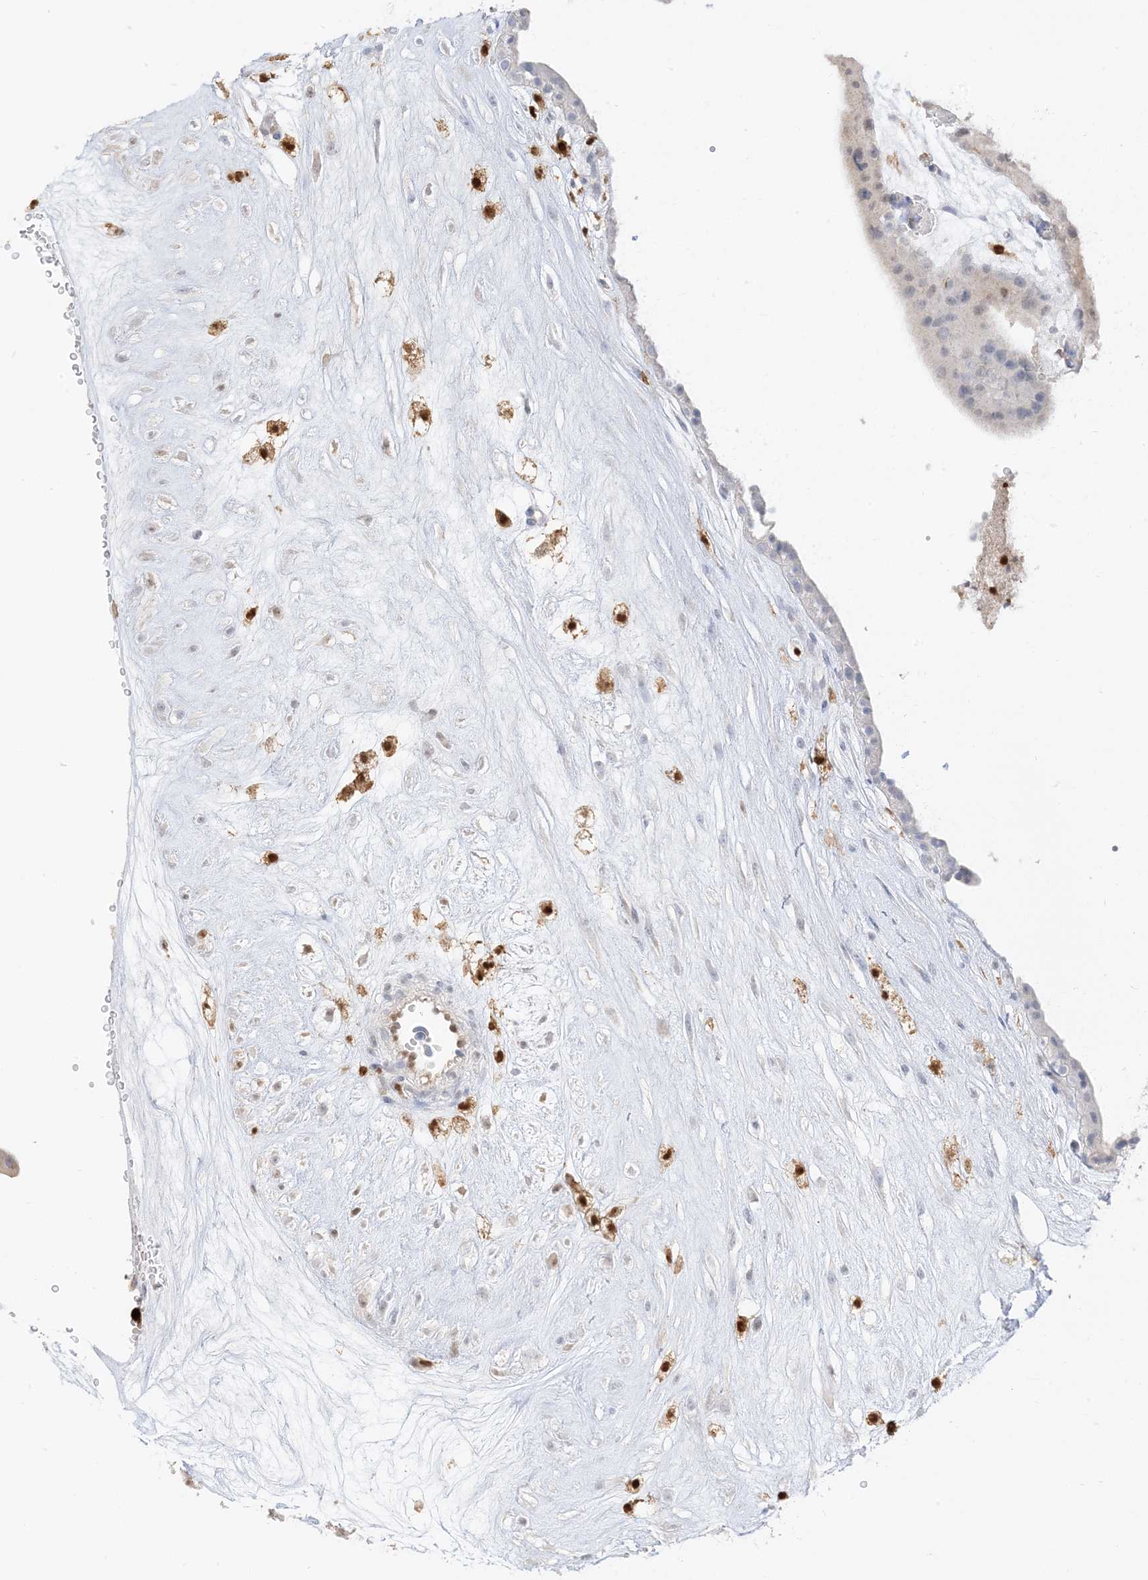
{"staining": {"intensity": "weak", "quantity": "<25%", "location": "cytoplasmic/membranous"}, "tissue": "placenta", "cell_type": "Decidual cells", "image_type": "normal", "snomed": [{"axis": "morphology", "description": "Normal tissue, NOS"}, {"axis": "topography", "description": "Placenta"}], "caption": "The micrograph displays no significant expression in decidual cells of placenta. (DAB immunohistochemistry visualized using brightfield microscopy, high magnification).", "gene": "GCA", "patient": {"sex": "female", "age": 18}}